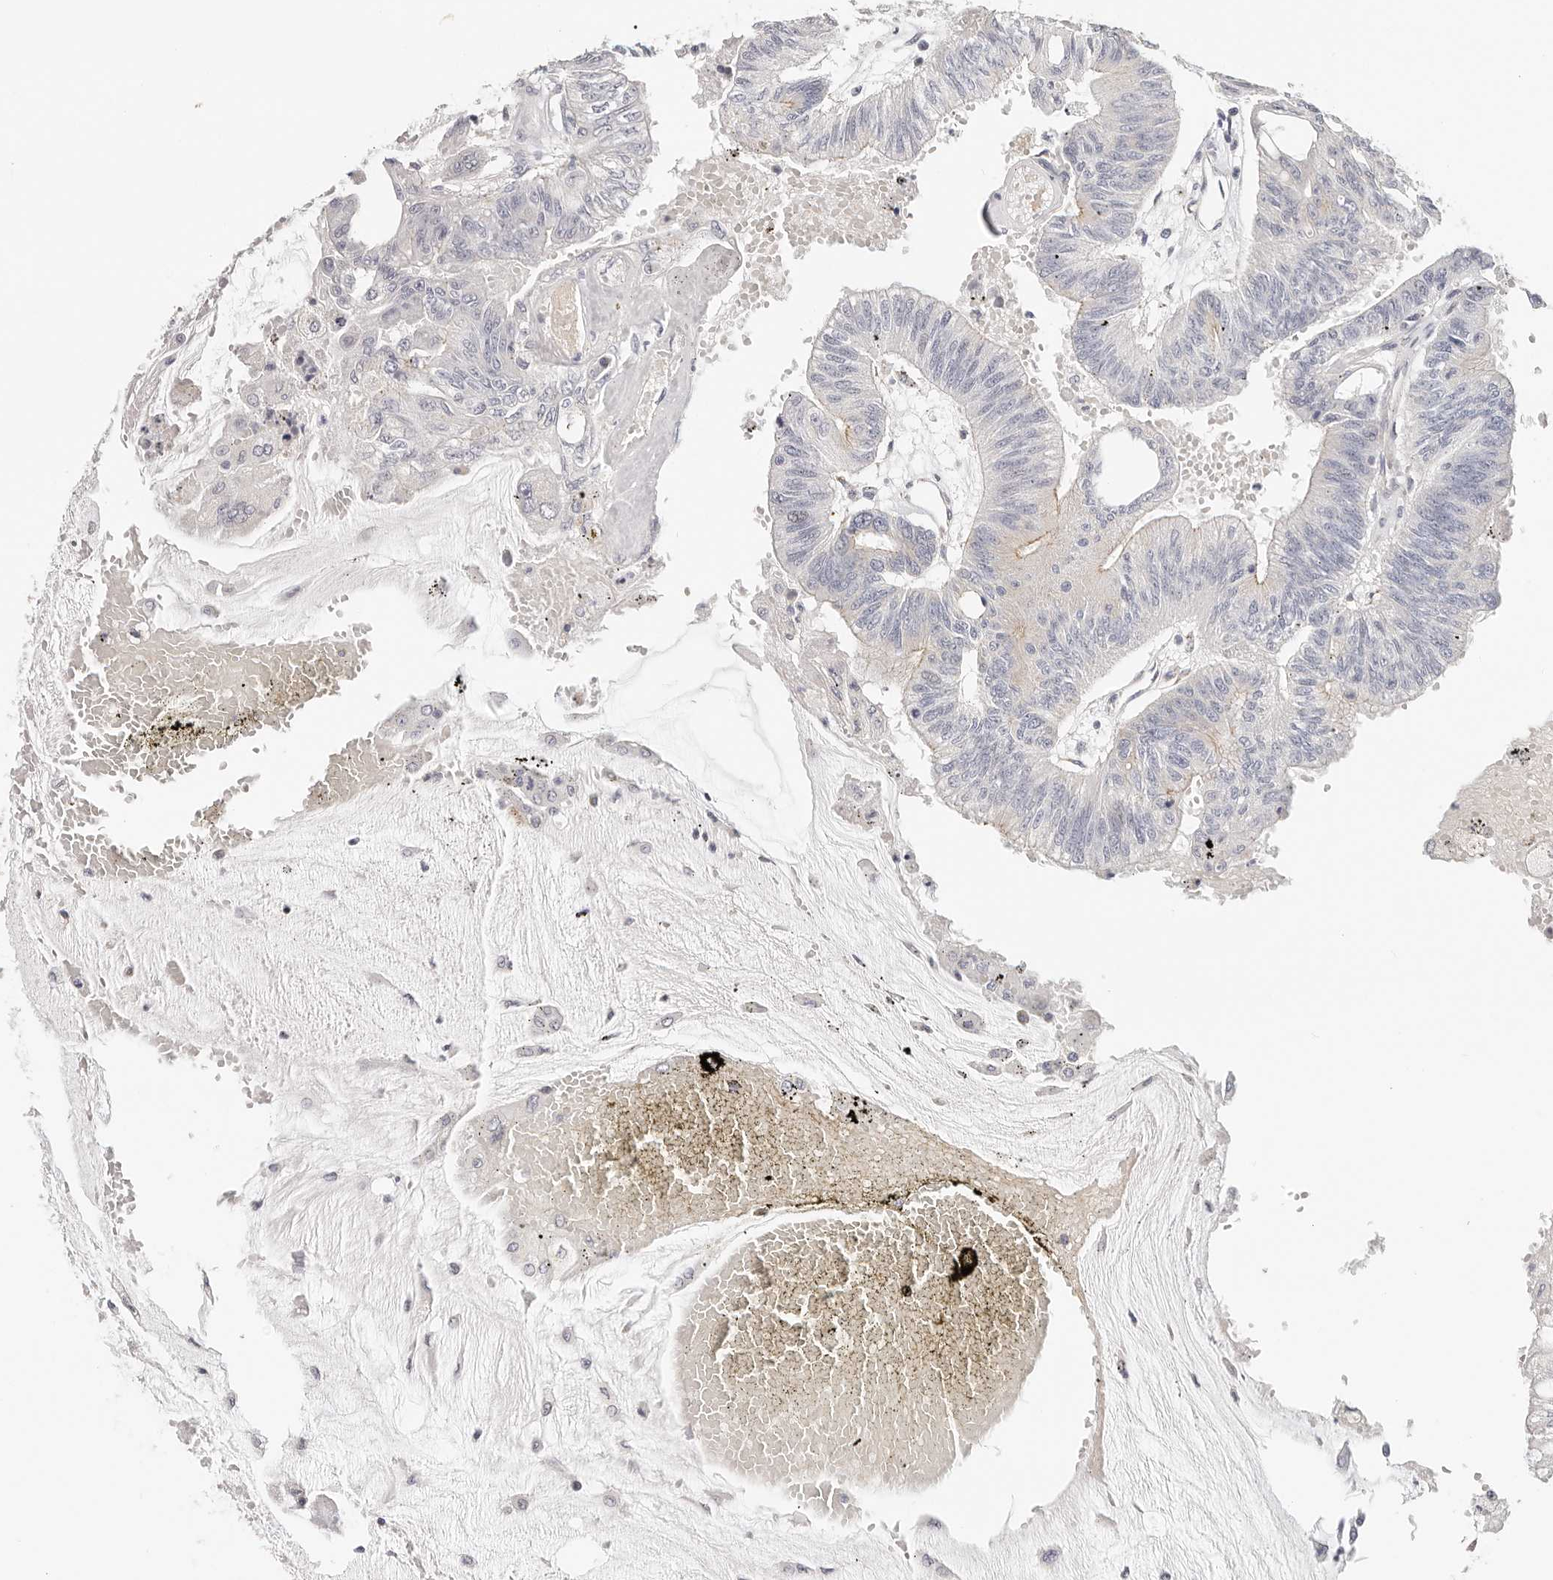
{"staining": {"intensity": "weak", "quantity": "<25%", "location": "cytoplasmic/membranous"}, "tissue": "colorectal cancer", "cell_type": "Tumor cells", "image_type": "cancer", "snomed": [{"axis": "morphology", "description": "Adenoma, NOS"}, {"axis": "morphology", "description": "Adenocarcinoma, NOS"}, {"axis": "topography", "description": "Colon"}], "caption": "A high-resolution photomicrograph shows immunohistochemistry staining of adenoma (colorectal), which displays no significant staining in tumor cells.", "gene": "AFDN", "patient": {"sex": "male", "age": 79}}